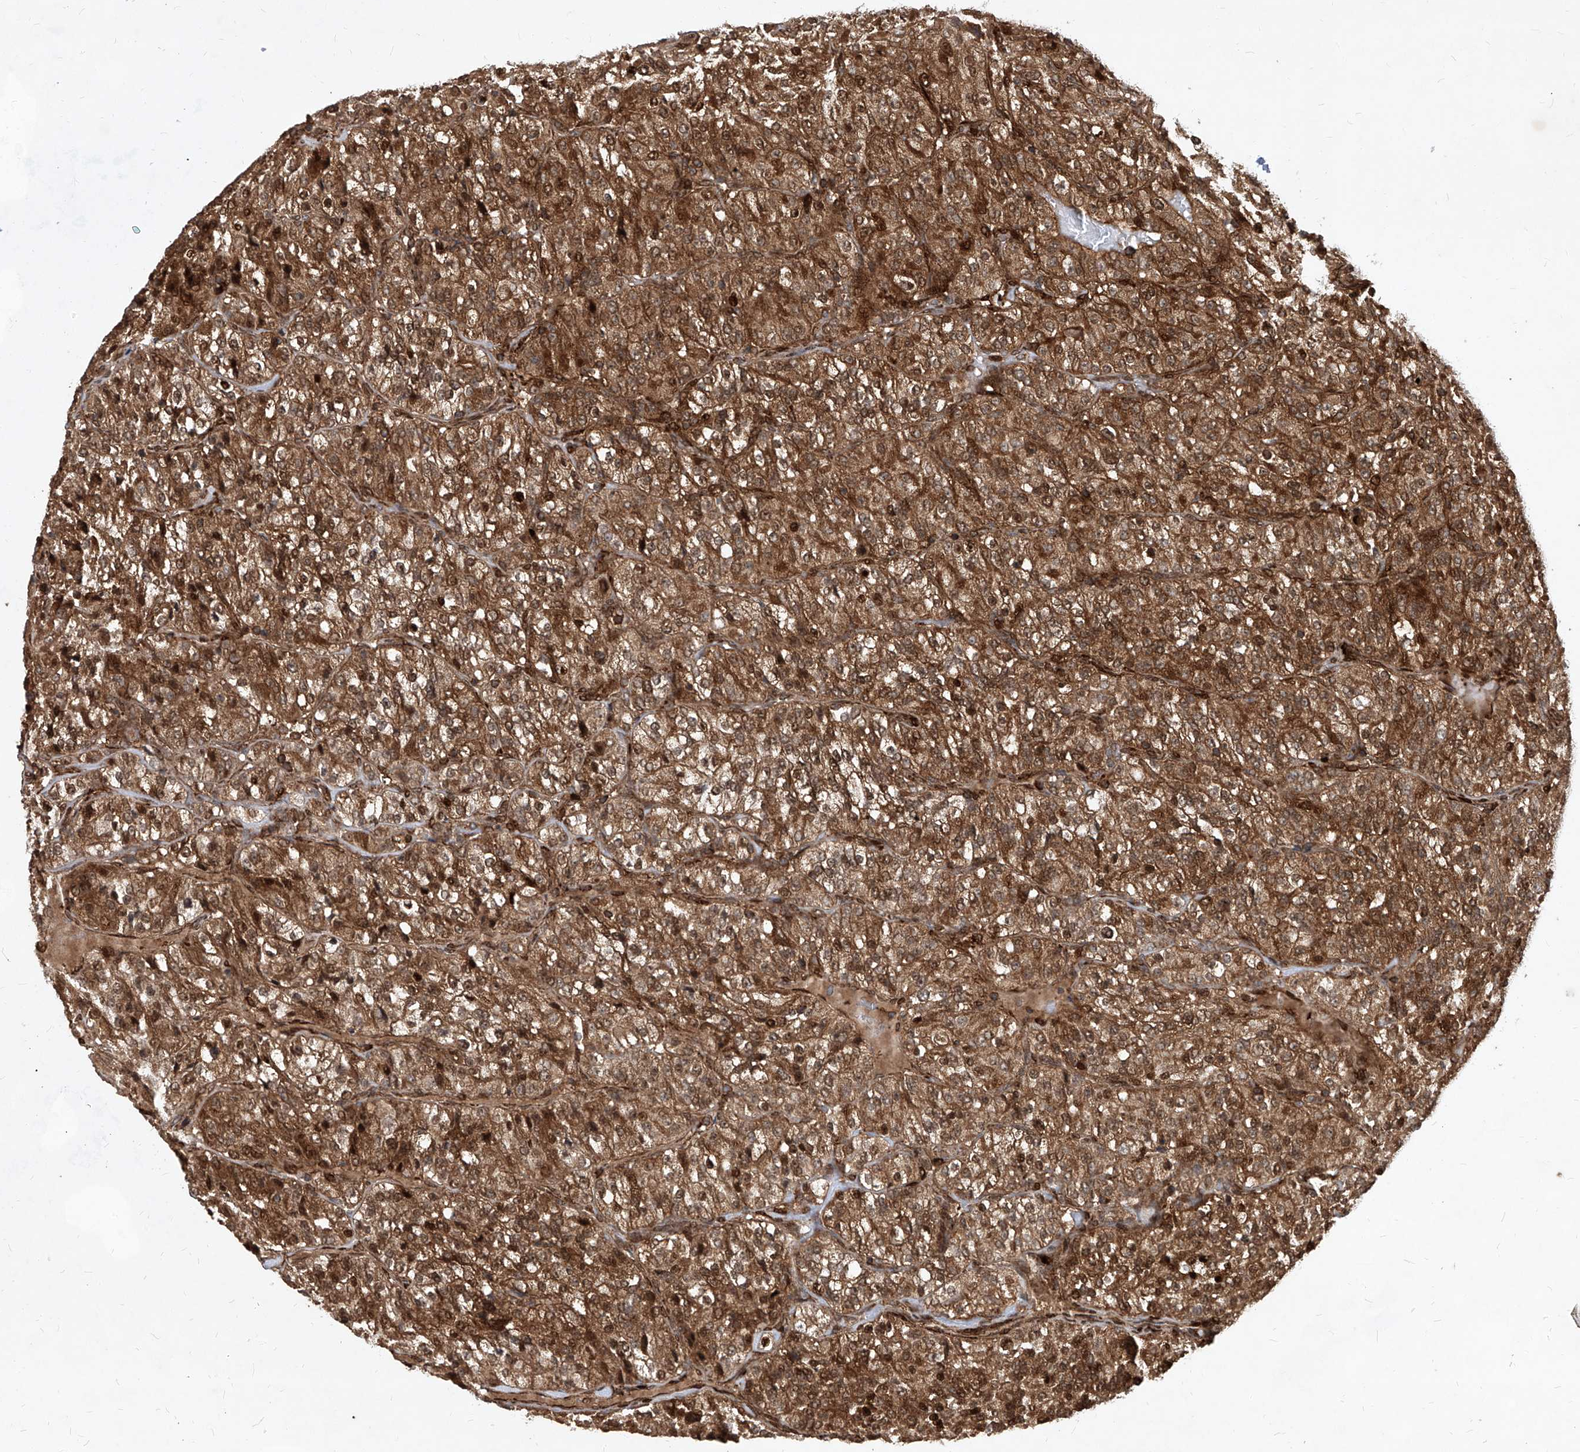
{"staining": {"intensity": "strong", "quantity": ">75%", "location": "cytoplasmic/membranous,nuclear"}, "tissue": "renal cancer", "cell_type": "Tumor cells", "image_type": "cancer", "snomed": [{"axis": "morphology", "description": "Adenocarcinoma, NOS"}, {"axis": "topography", "description": "Kidney"}], "caption": "Renal cancer stained with a protein marker reveals strong staining in tumor cells.", "gene": "MAGED2", "patient": {"sex": "female", "age": 63}}